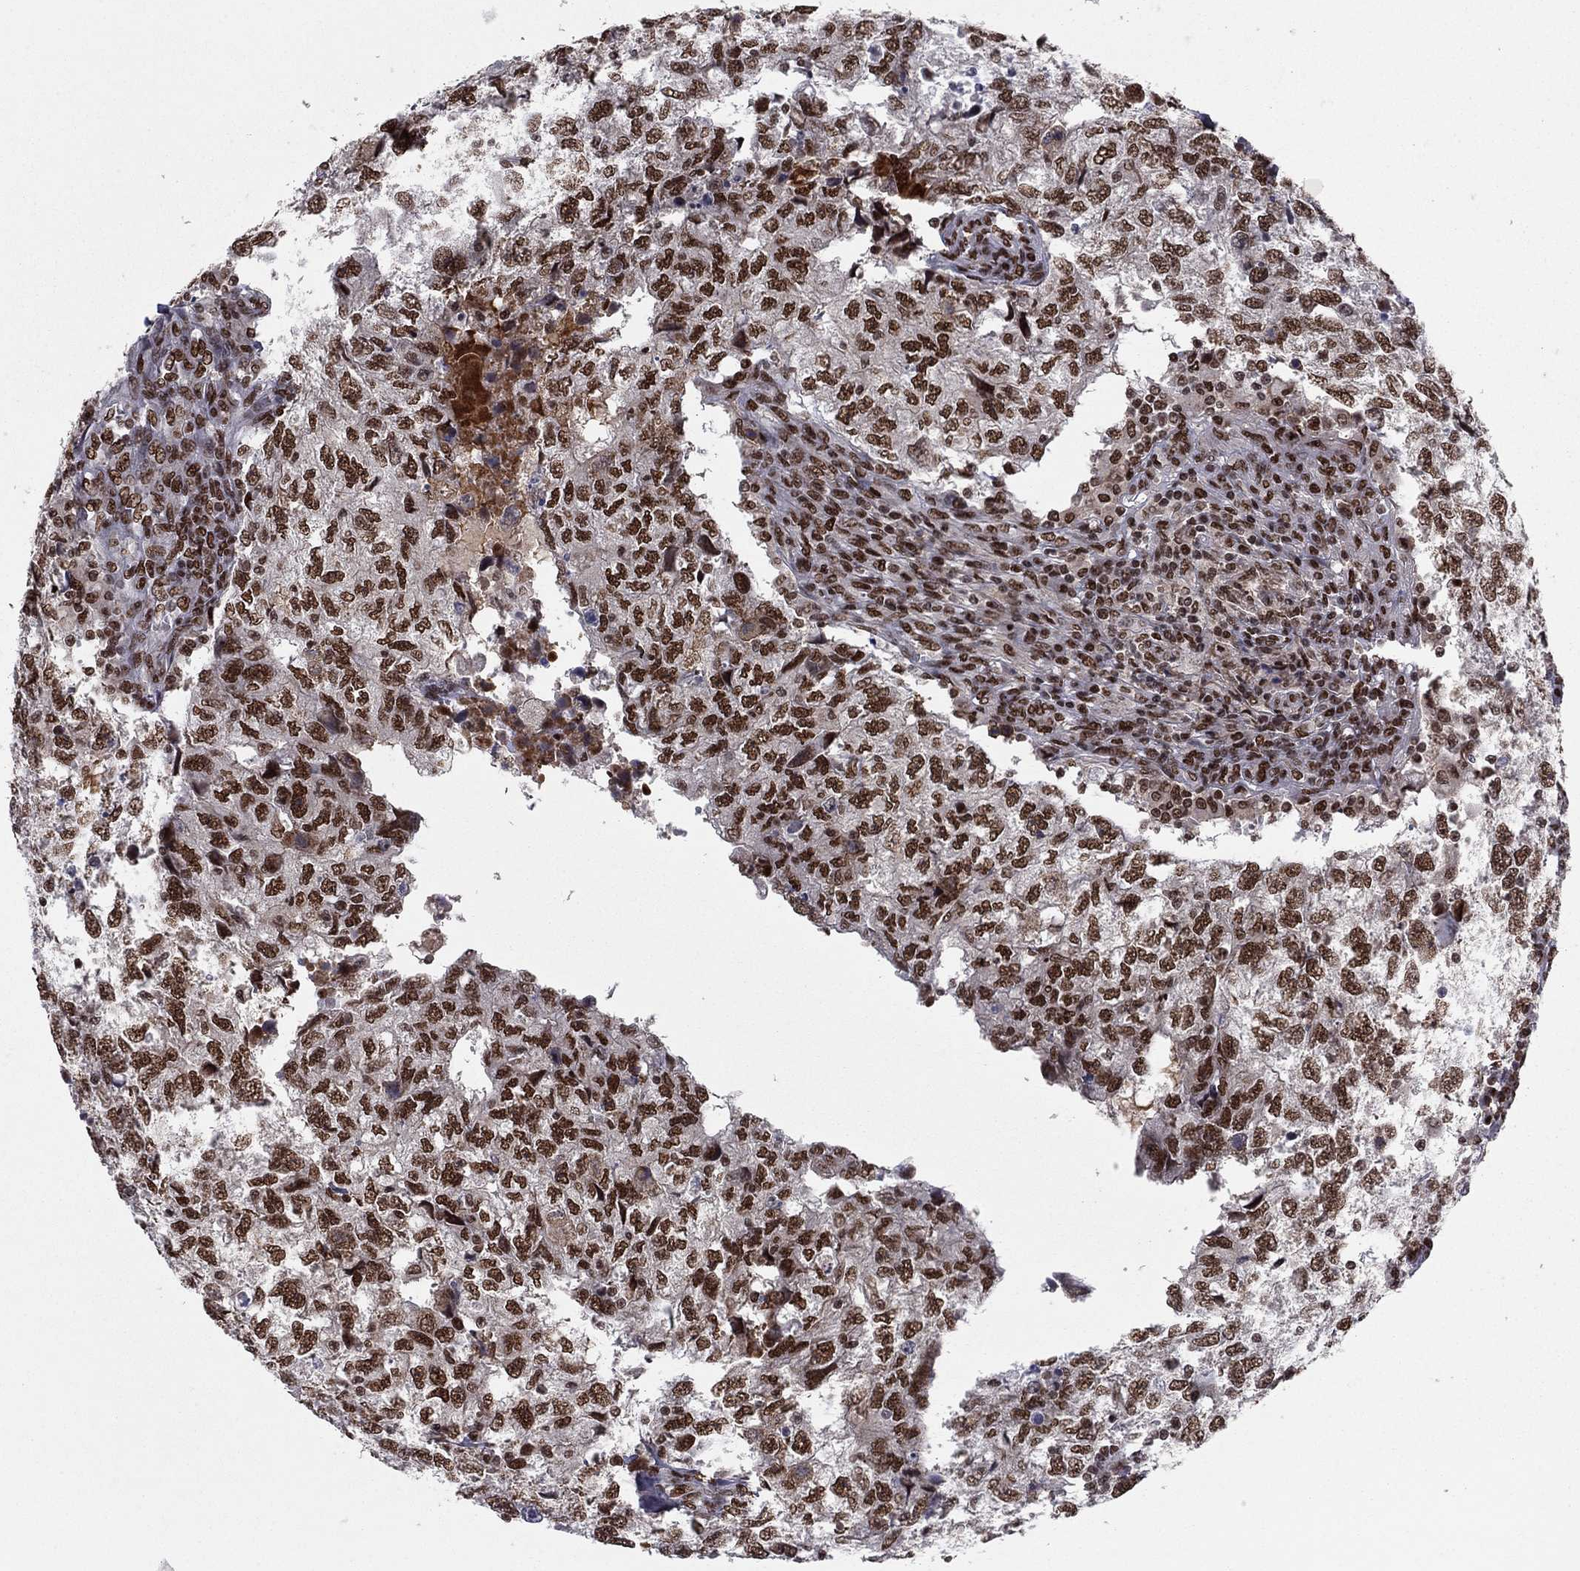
{"staining": {"intensity": "strong", "quantity": "25%-75%", "location": "nuclear"}, "tissue": "breast cancer", "cell_type": "Tumor cells", "image_type": "cancer", "snomed": [{"axis": "morphology", "description": "Duct carcinoma"}, {"axis": "topography", "description": "Breast"}], "caption": "The image exhibits immunohistochemical staining of breast cancer. There is strong nuclear staining is seen in about 25%-75% of tumor cells.", "gene": "USP54", "patient": {"sex": "female", "age": 30}}